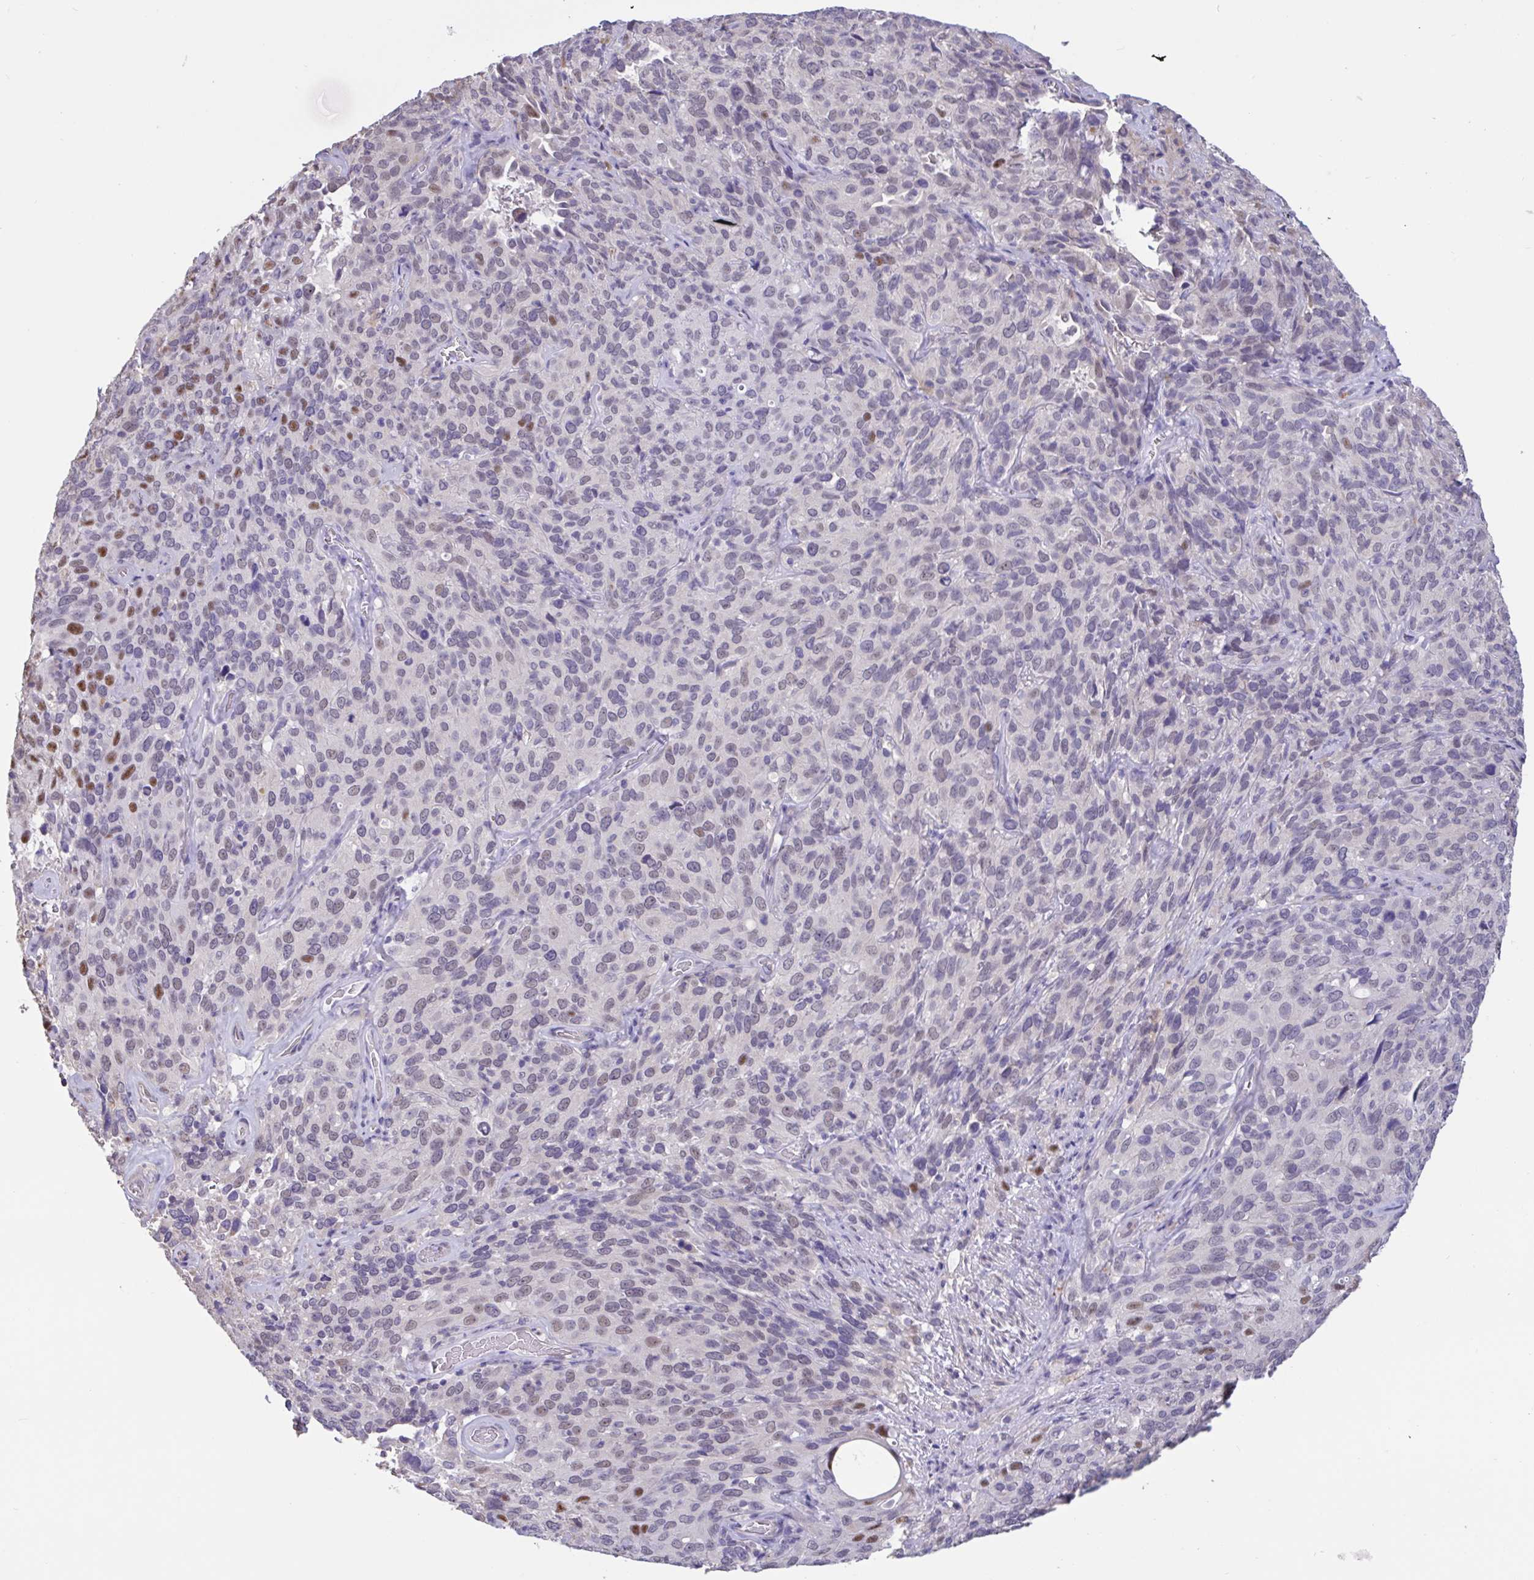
{"staining": {"intensity": "strong", "quantity": "<25%", "location": "nuclear"}, "tissue": "cervical cancer", "cell_type": "Tumor cells", "image_type": "cancer", "snomed": [{"axis": "morphology", "description": "Squamous cell carcinoma, NOS"}, {"axis": "topography", "description": "Cervix"}], "caption": "Brown immunohistochemical staining in cervical cancer (squamous cell carcinoma) demonstrates strong nuclear positivity in about <25% of tumor cells. (DAB = brown stain, brightfield microscopy at high magnification).", "gene": "DDX39A", "patient": {"sex": "female", "age": 51}}